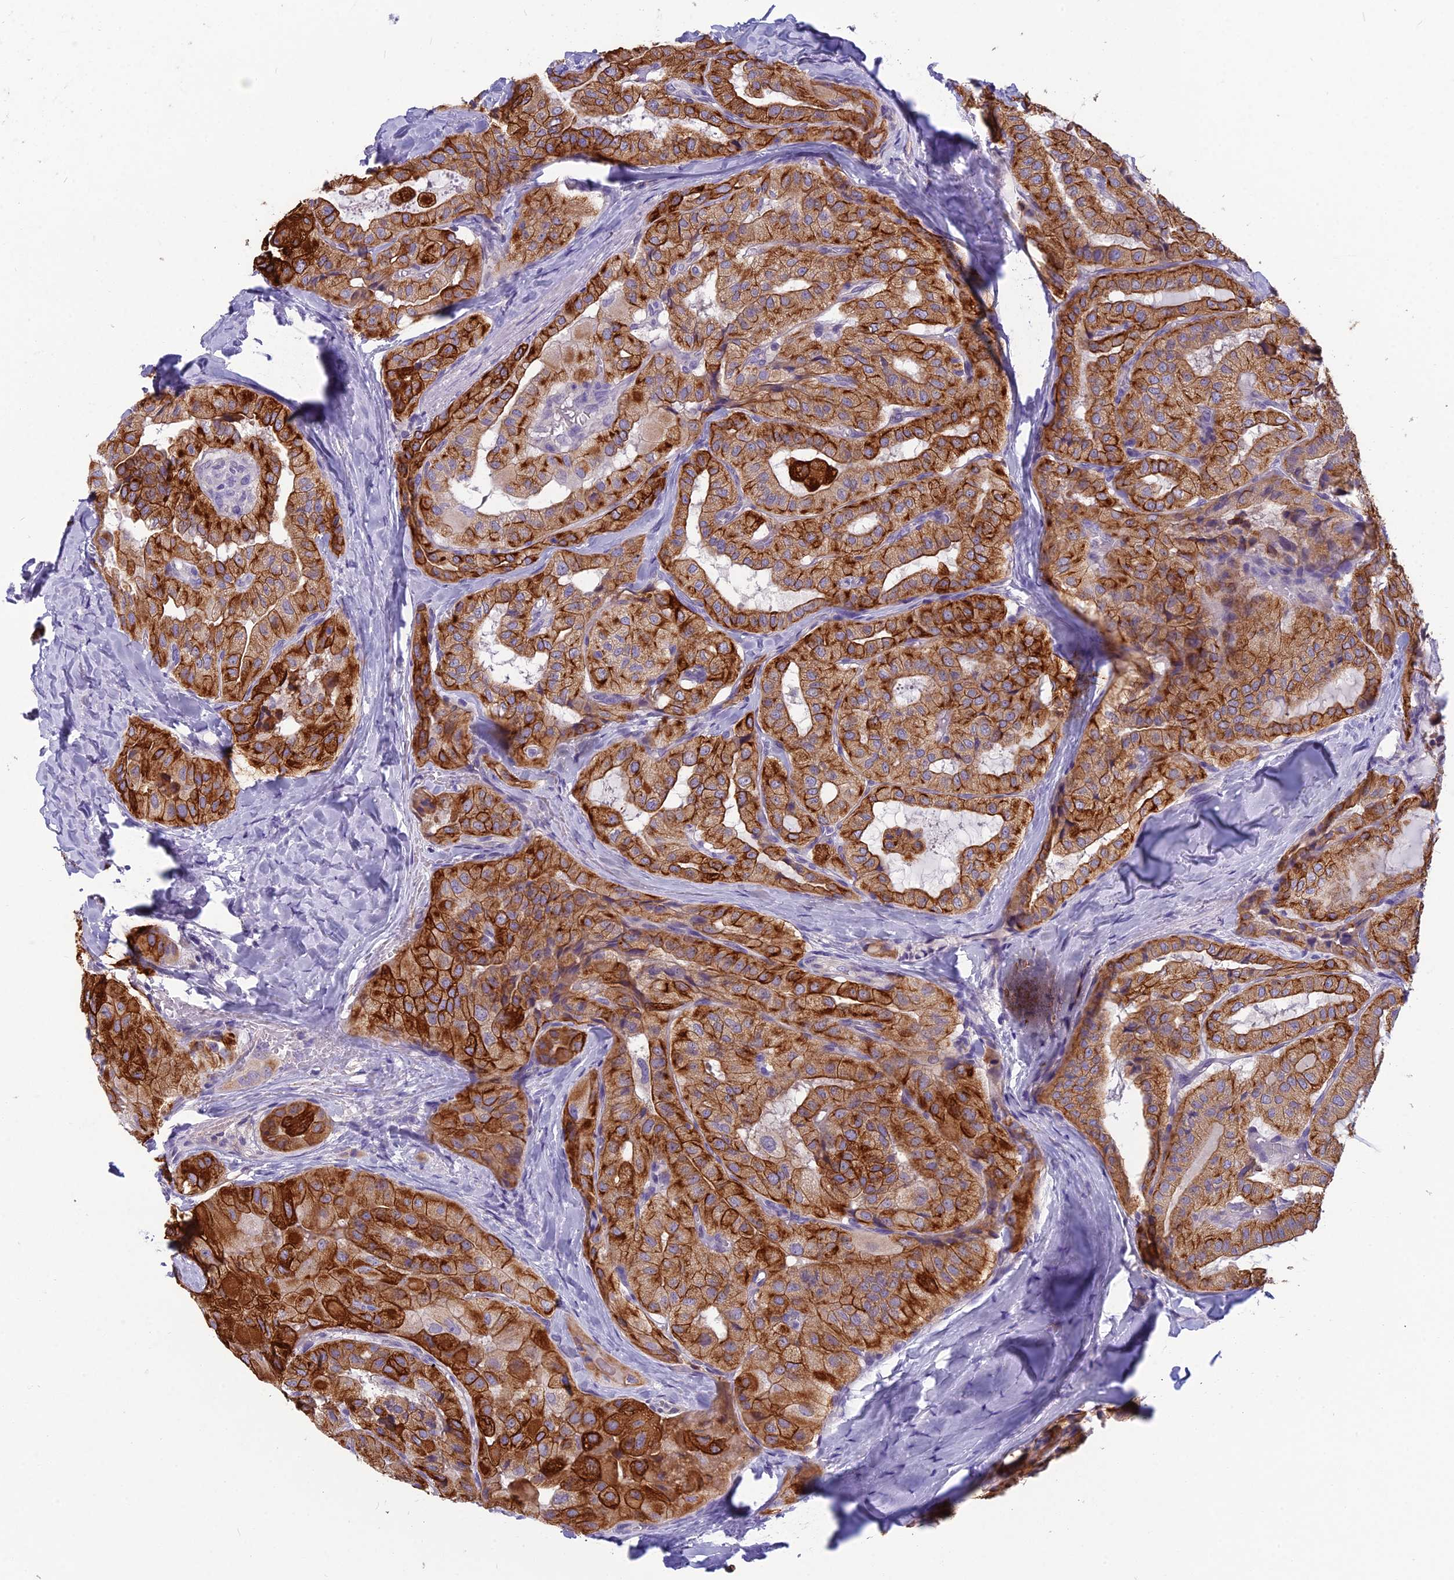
{"staining": {"intensity": "strong", "quantity": ">75%", "location": "cytoplasmic/membranous"}, "tissue": "thyroid cancer", "cell_type": "Tumor cells", "image_type": "cancer", "snomed": [{"axis": "morphology", "description": "Normal tissue, NOS"}, {"axis": "morphology", "description": "Papillary adenocarcinoma, NOS"}, {"axis": "topography", "description": "Thyroid gland"}], "caption": "This is an image of immunohistochemistry (IHC) staining of thyroid cancer (papillary adenocarcinoma), which shows strong positivity in the cytoplasmic/membranous of tumor cells.", "gene": "RBM41", "patient": {"sex": "female", "age": 59}}